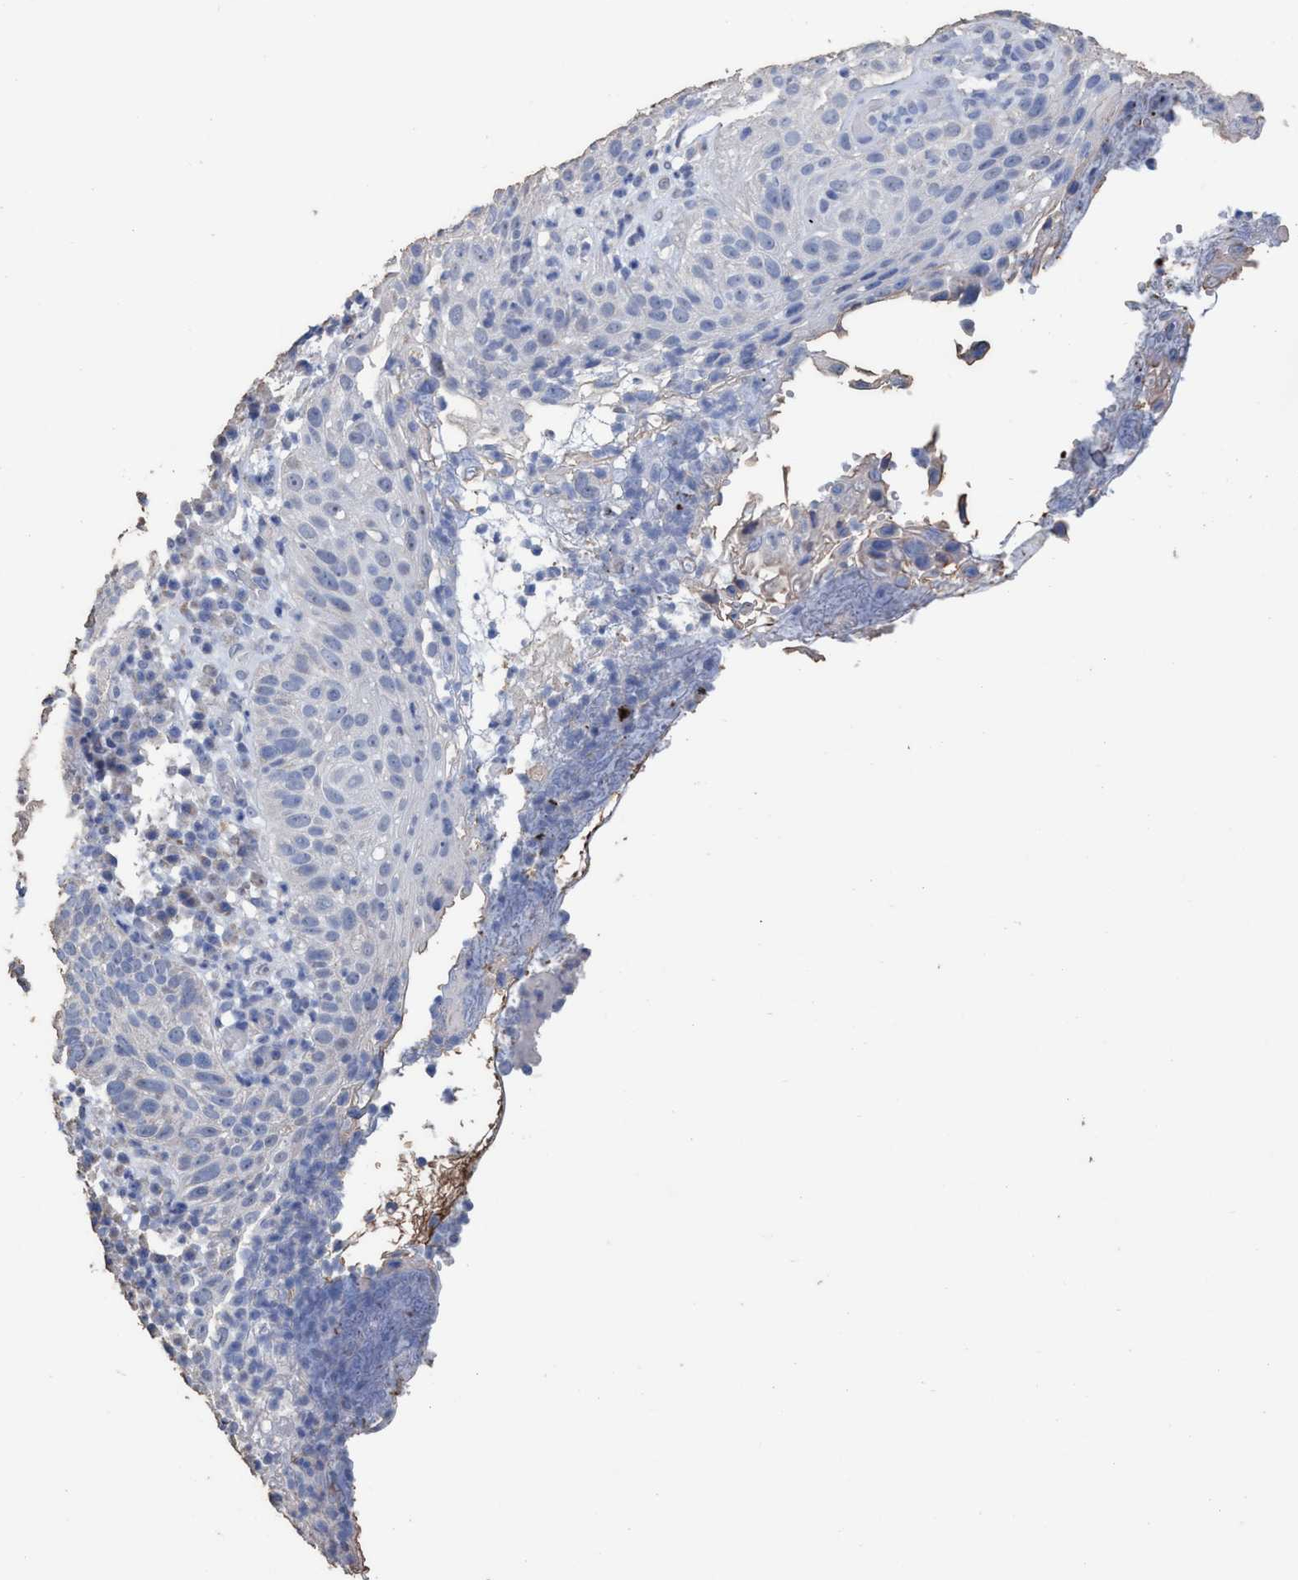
{"staining": {"intensity": "negative", "quantity": "none", "location": "none"}, "tissue": "skin cancer", "cell_type": "Tumor cells", "image_type": "cancer", "snomed": [{"axis": "morphology", "description": "Squamous cell carcinoma in situ, NOS"}, {"axis": "morphology", "description": "Squamous cell carcinoma, NOS"}, {"axis": "topography", "description": "Skin"}], "caption": "This histopathology image is of skin cancer stained with immunohistochemistry to label a protein in brown with the nuclei are counter-stained blue. There is no expression in tumor cells.", "gene": "RSAD1", "patient": {"sex": "male", "age": 93}}